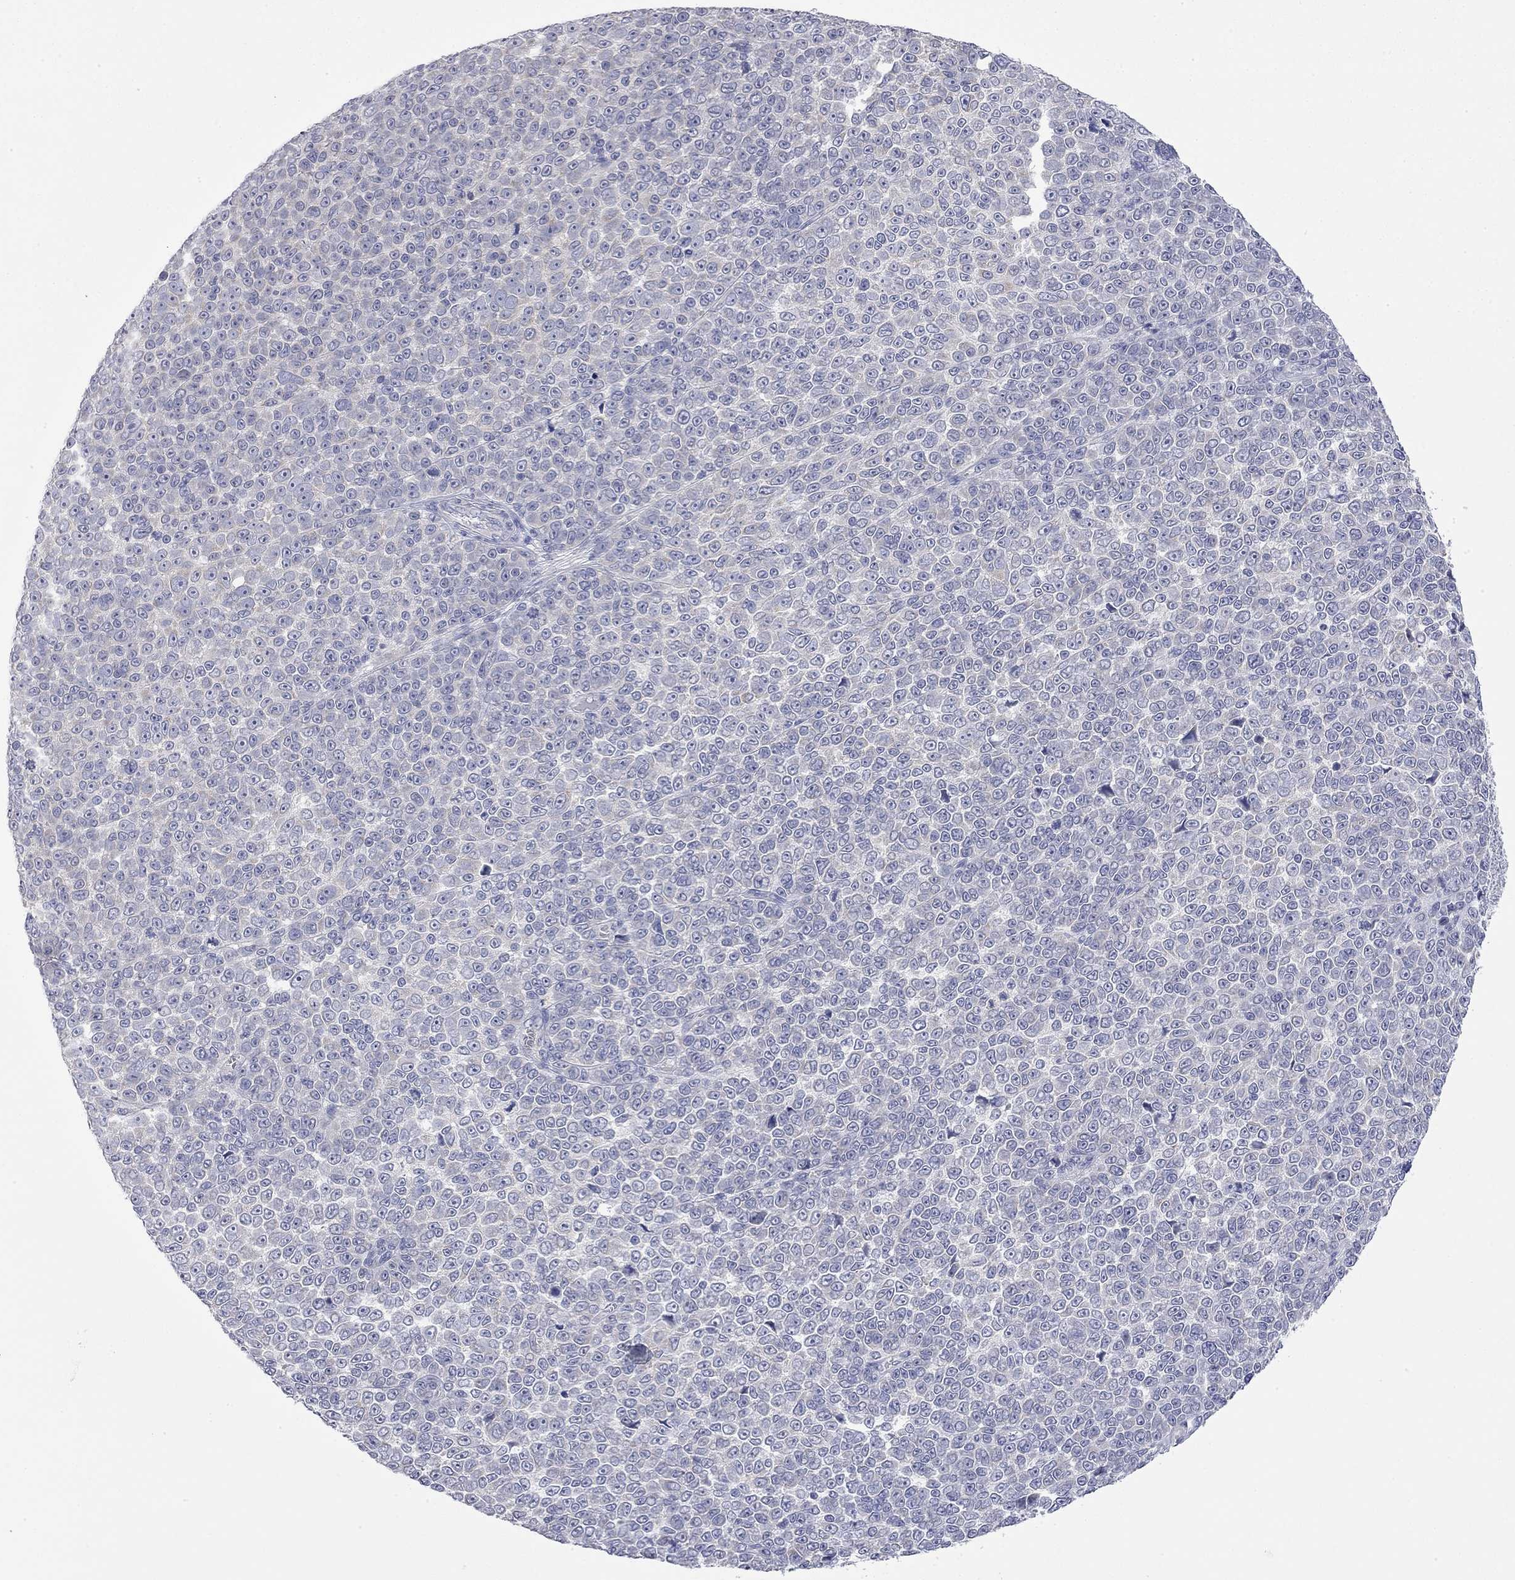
{"staining": {"intensity": "negative", "quantity": "none", "location": "none"}, "tissue": "melanoma", "cell_type": "Tumor cells", "image_type": "cancer", "snomed": [{"axis": "morphology", "description": "Malignant melanoma, NOS"}, {"axis": "topography", "description": "Skin"}], "caption": "IHC image of human malignant melanoma stained for a protein (brown), which demonstrates no staining in tumor cells.", "gene": "ABCB4", "patient": {"sex": "female", "age": 95}}